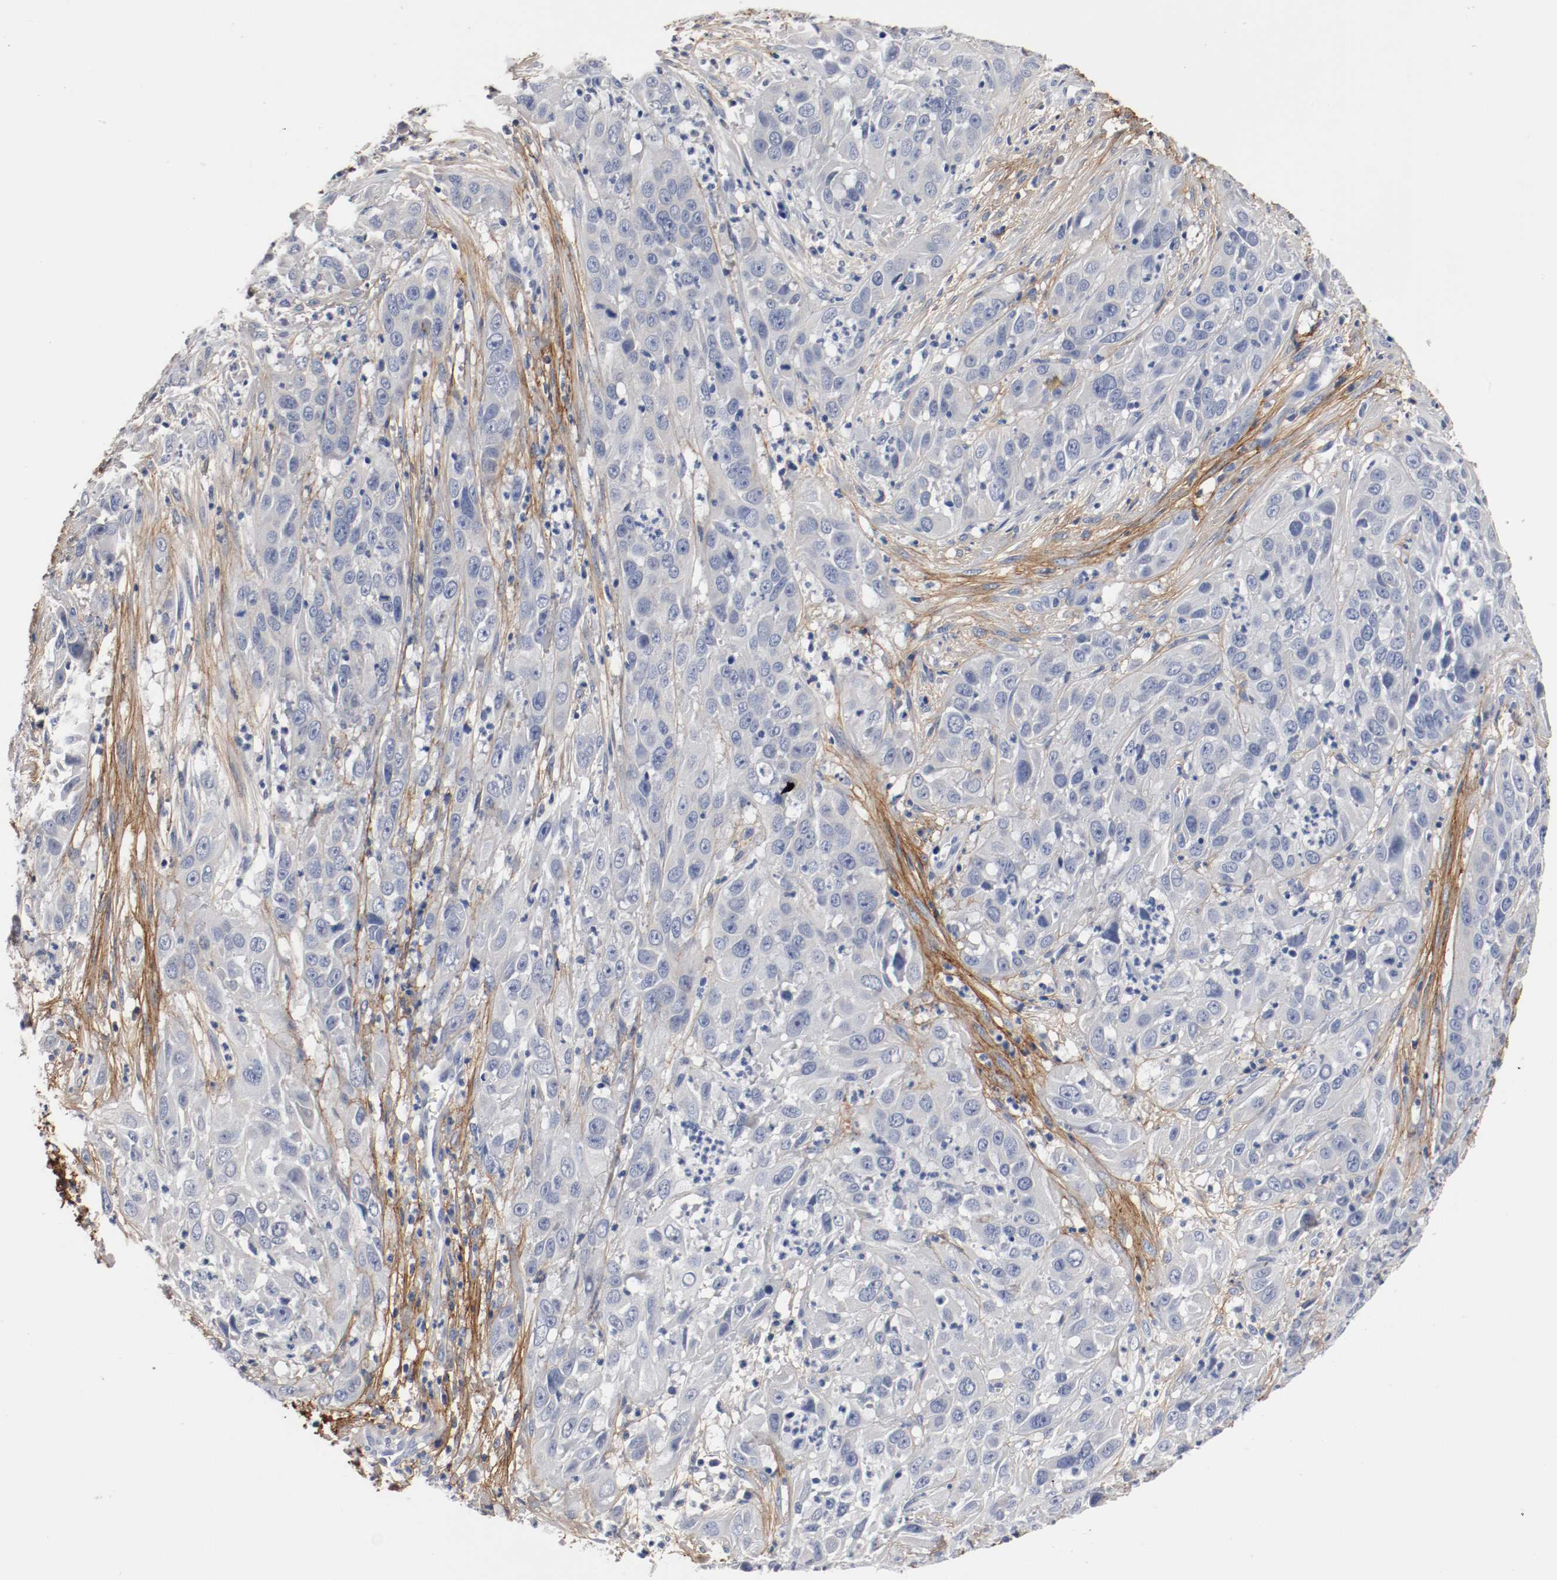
{"staining": {"intensity": "negative", "quantity": "none", "location": "none"}, "tissue": "cervical cancer", "cell_type": "Tumor cells", "image_type": "cancer", "snomed": [{"axis": "morphology", "description": "Squamous cell carcinoma, NOS"}, {"axis": "topography", "description": "Cervix"}], "caption": "Tumor cells show no significant positivity in cervical cancer. (DAB (3,3'-diaminobenzidine) immunohistochemistry visualized using brightfield microscopy, high magnification).", "gene": "TNC", "patient": {"sex": "female", "age": 32}}